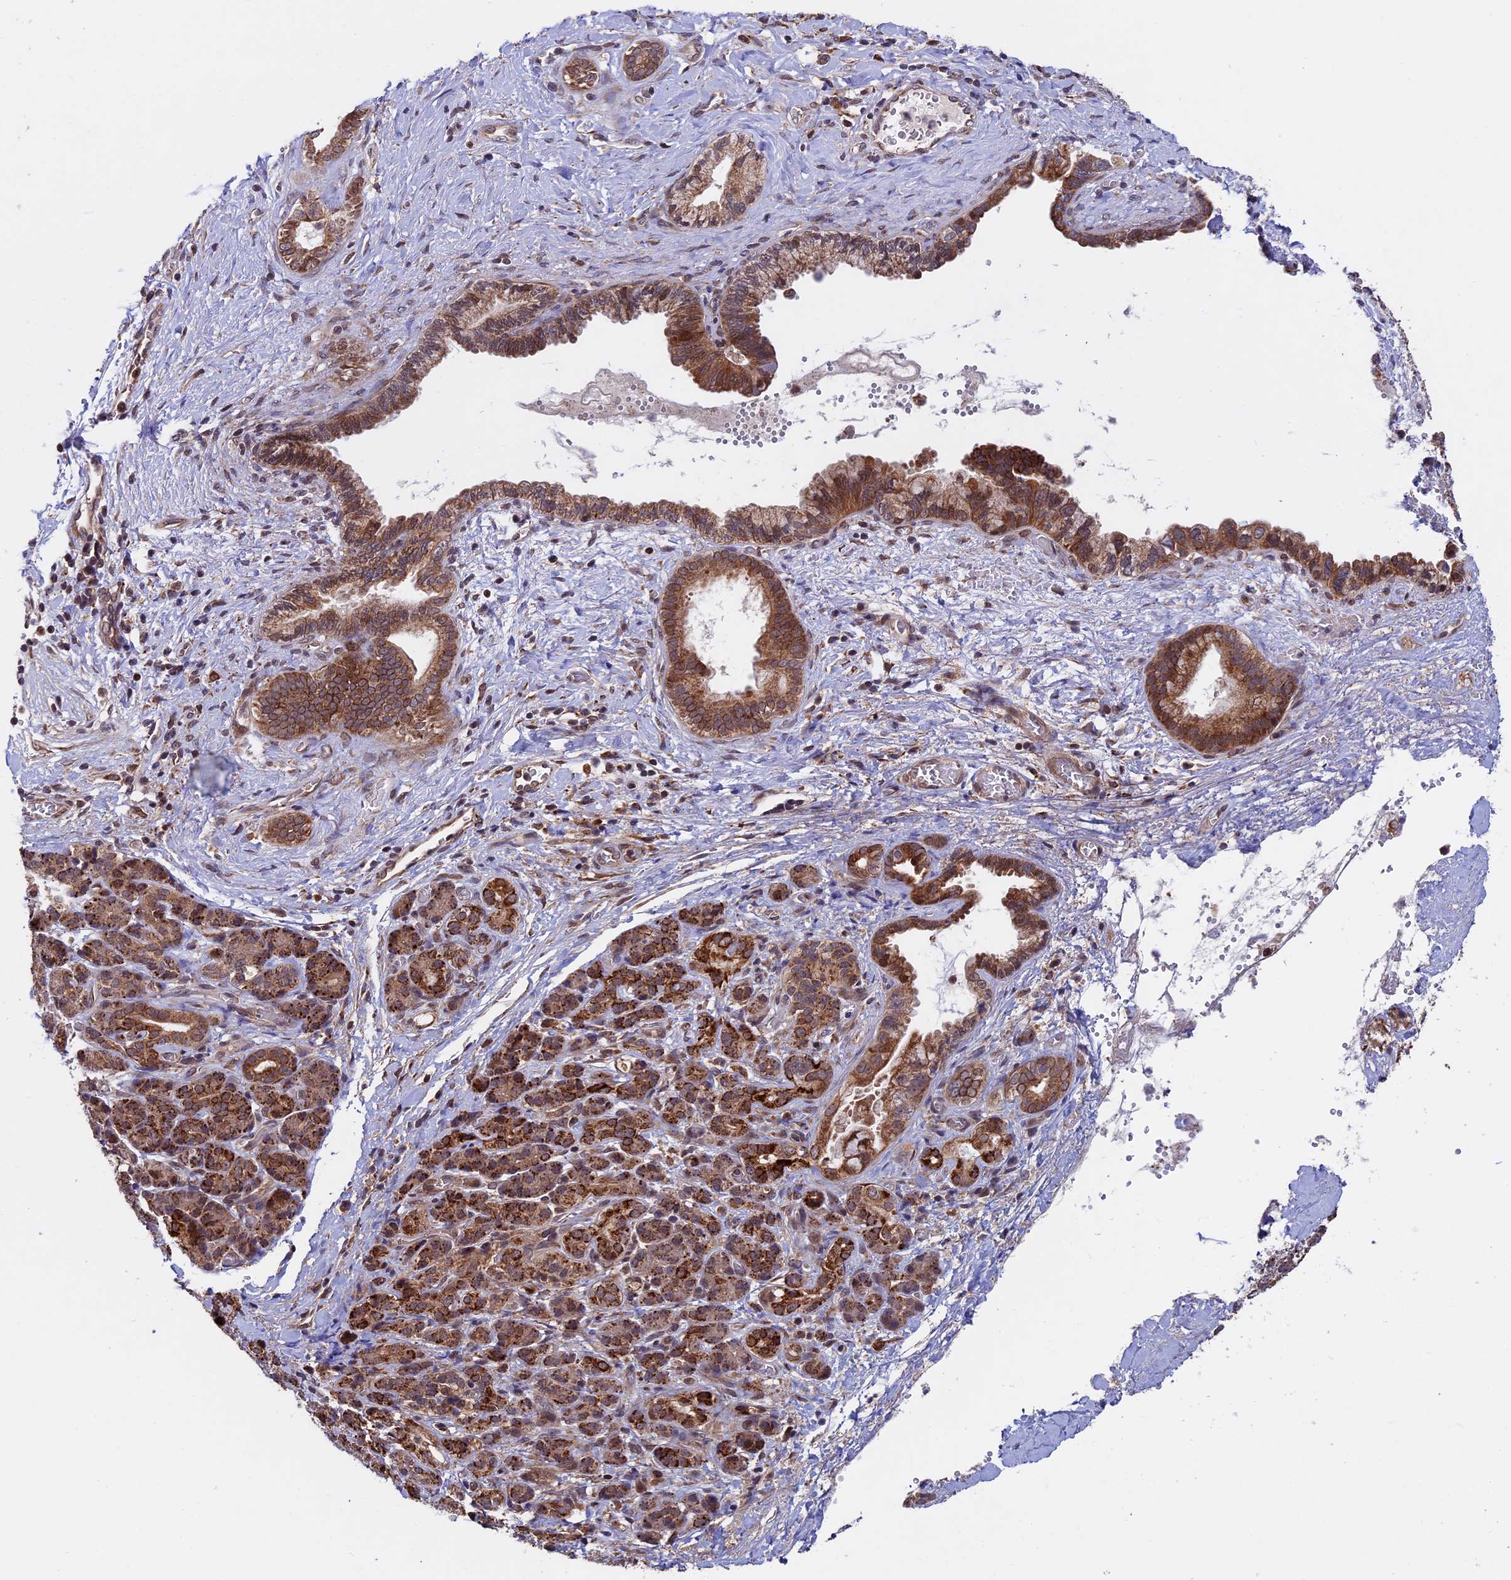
{"staining": {"intensity": "moderate", "quantity": ">75%", "location": "cytoplasmic/membranous"}, "tissue": "pancreatic cancer", "cell_type": "Tumor cells", "image_type": "cancer", "snomed": [{"axis": "morphology", "description": "Adenocarcinoma, NOS"}, {"axis": "topography", "description": "Pancreas"}], "caption": "The image reveals a brown stain indicating the presence of a protein in the cytoplasmic/membranous of tumor cells in pancreatic adenocarcinoma. (DAB (3,3'-diaminobenzidine) IHC, brown staining for protein, blue staining for nuclei).", "gene": "RNF17", "patient": {"sex": "male", "age": 59}}